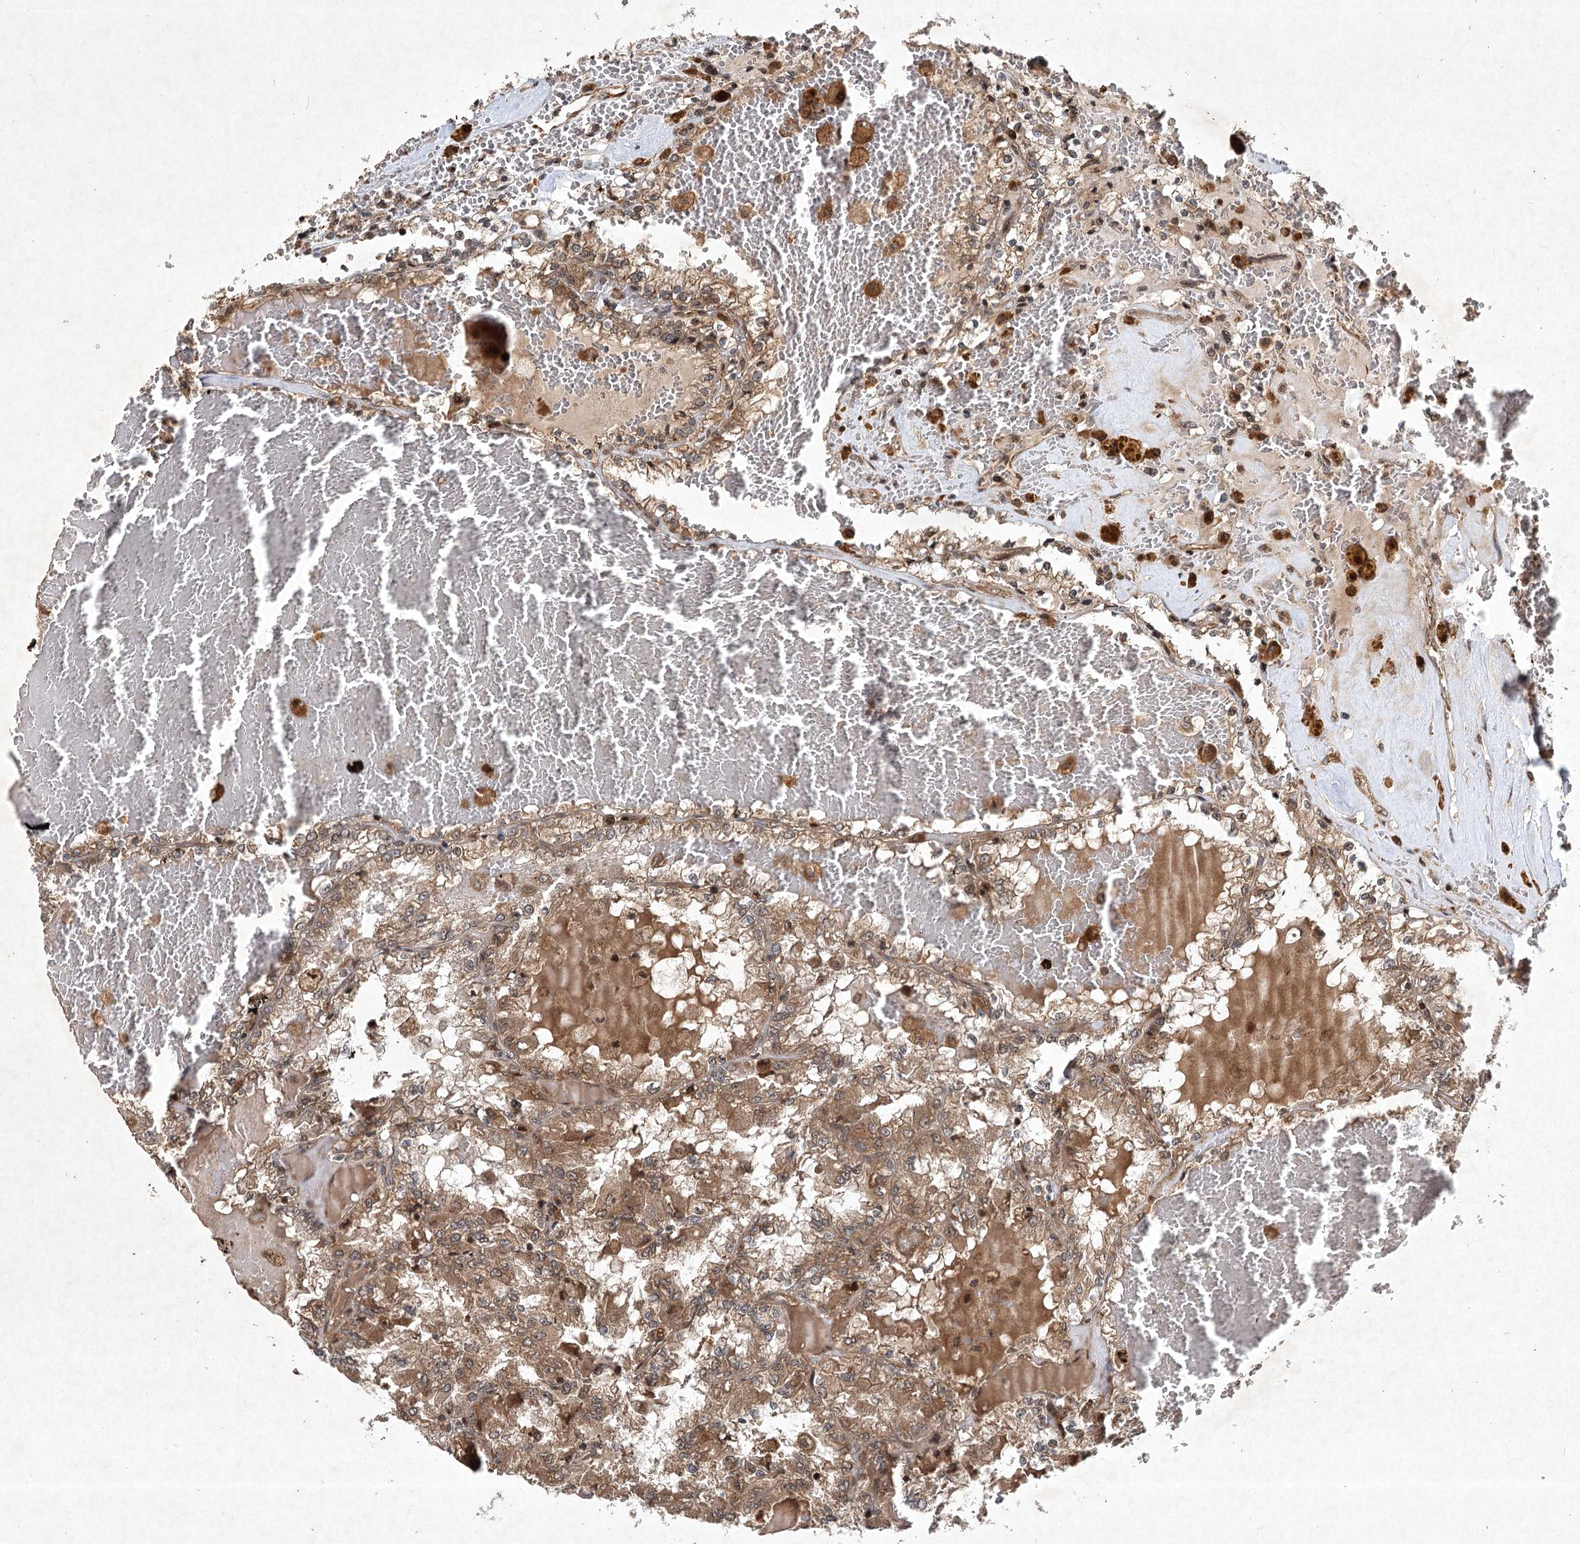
{"staining": {"intensity": "moderate", "quantity": ">75%", "location": "cytoplasmic/membranous"}, "tissue": "renal cancer", "cell_type": "Tumor cells", "image_type": "cancer", "snomed": [{"axis": "morphology", "description": "Adenocarcinoma, NOS"}, {"axis": "topography", "description": "Kidney"}], "caption": "Immunohistochemistry image of neoplastic tissue: renal cancer (adenocarcinoma) stained using immunohistochemistry demonstrates medium levels of moderate protein expression localized specifically in the cytoplasmic/membranous of tumor cells, appearing as a cytoplasmic/membranous brown color.", "gene": "INSIG2", "patient": {"sex": "female", "age": 56}}